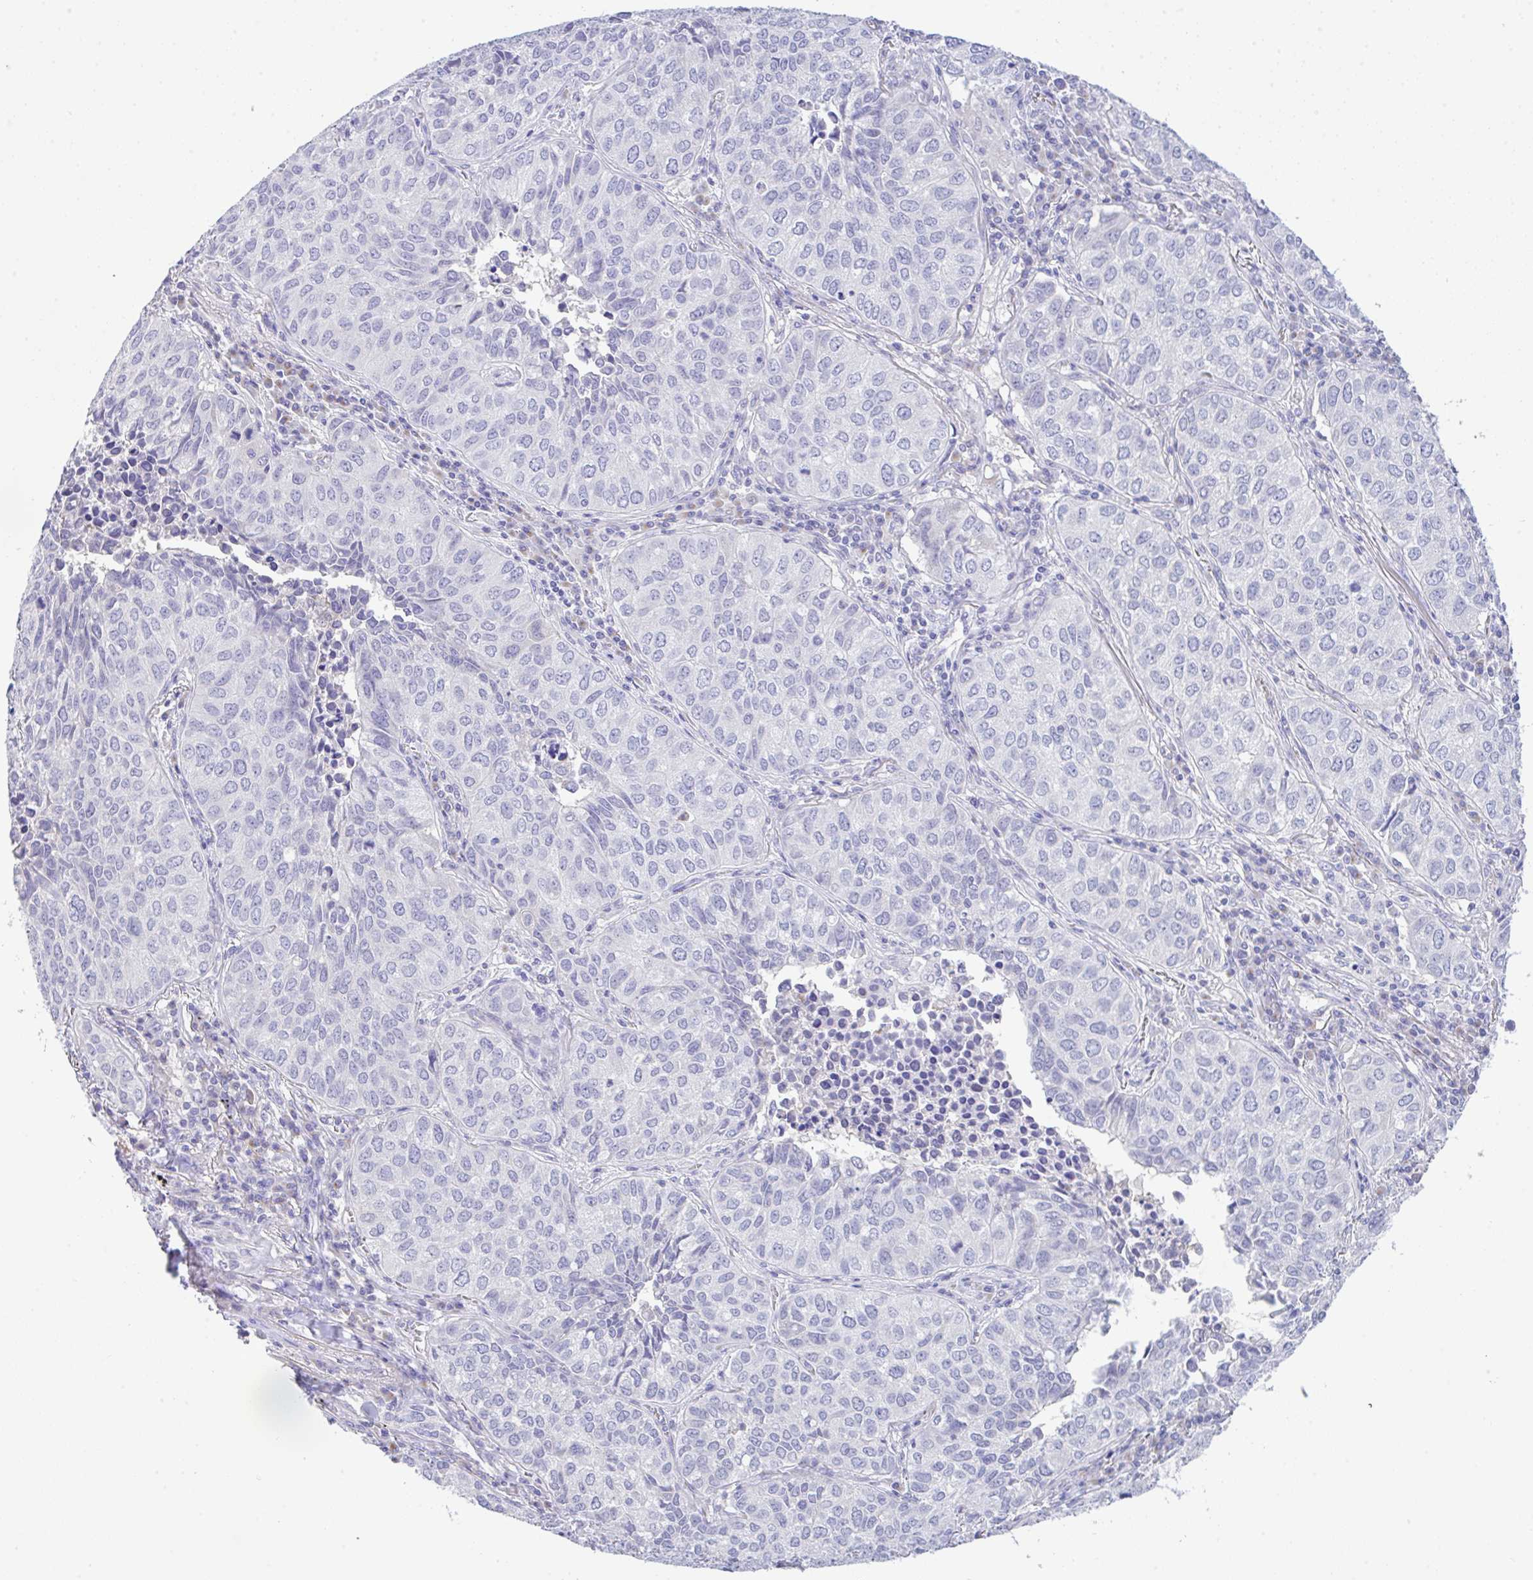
{"staining": {"intensity": "negative", "quantity": "none", "location": "none"}, "tissue": "lung cancer", "cell_type": "Tumor cells", "image_type": "cancer", "snomed": [{"axis": "morphology", "description": "Adenocarcinoma, NOS"}, {"axis": "topography", "description": "Lung"}], "caption": "Histopathology image shows no significant protein expression in tumor cells of lung cancer.", "gene": "SERPINE3", "patient": {"sex": "female", "age": 50}}